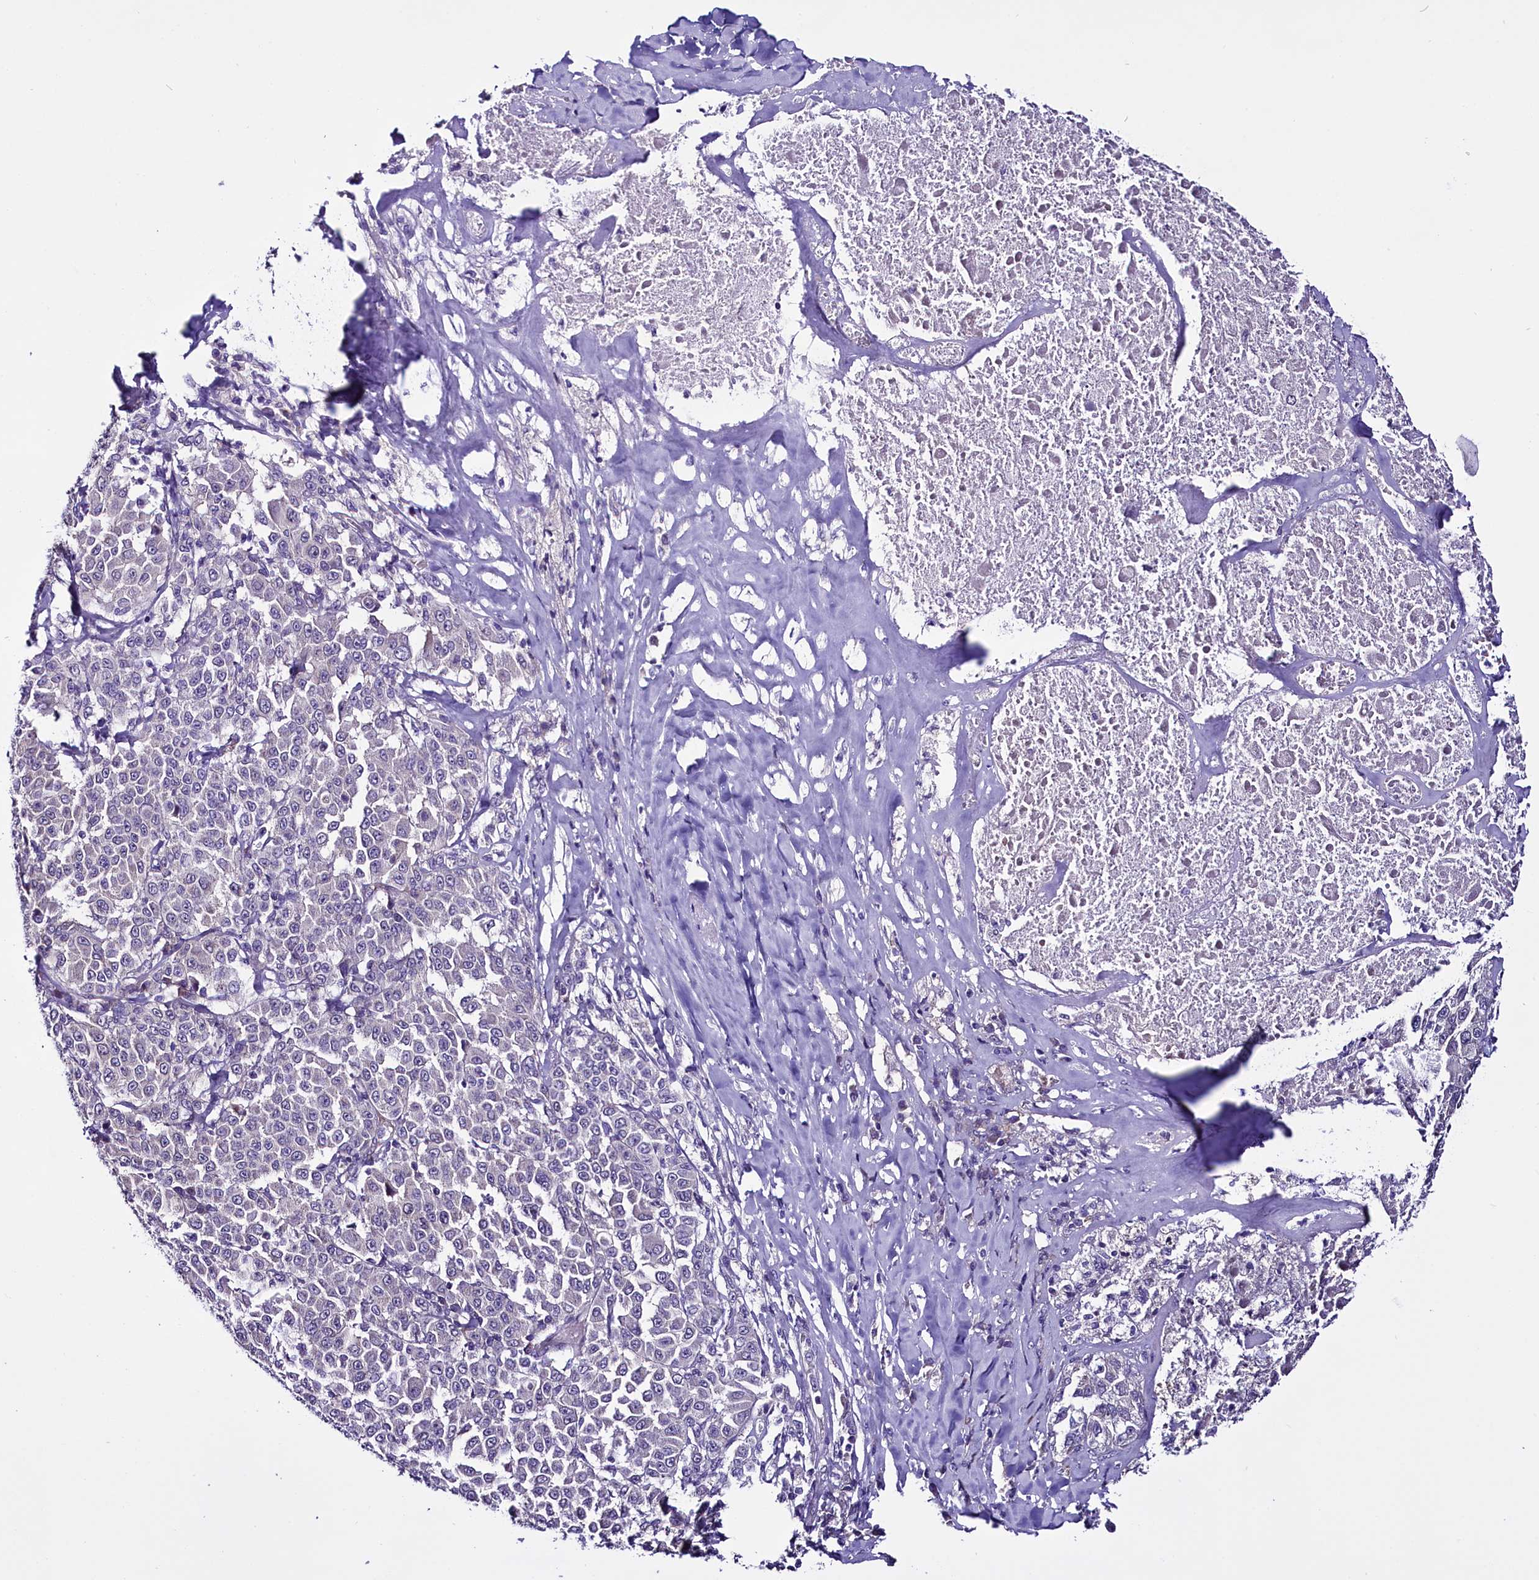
{"staining": {"intensity": "negative", "quantity": "none", "location": "none"}, "tissue": "melanoma", "cell_type": "Tumor cells", "image_type": "cancer", "snomed": [{"axis": "morphology", "description": "Malignant melanoma, Metastatic site"}, {"axis": "topography", "description": "Lymph node"}], "caption": "This is an immunohistochemistry histopathology image of human melanoma. There is no expression in tumor cells.", "gene": "C9orf40", "patient": {"sex": "male", "age": 62}}